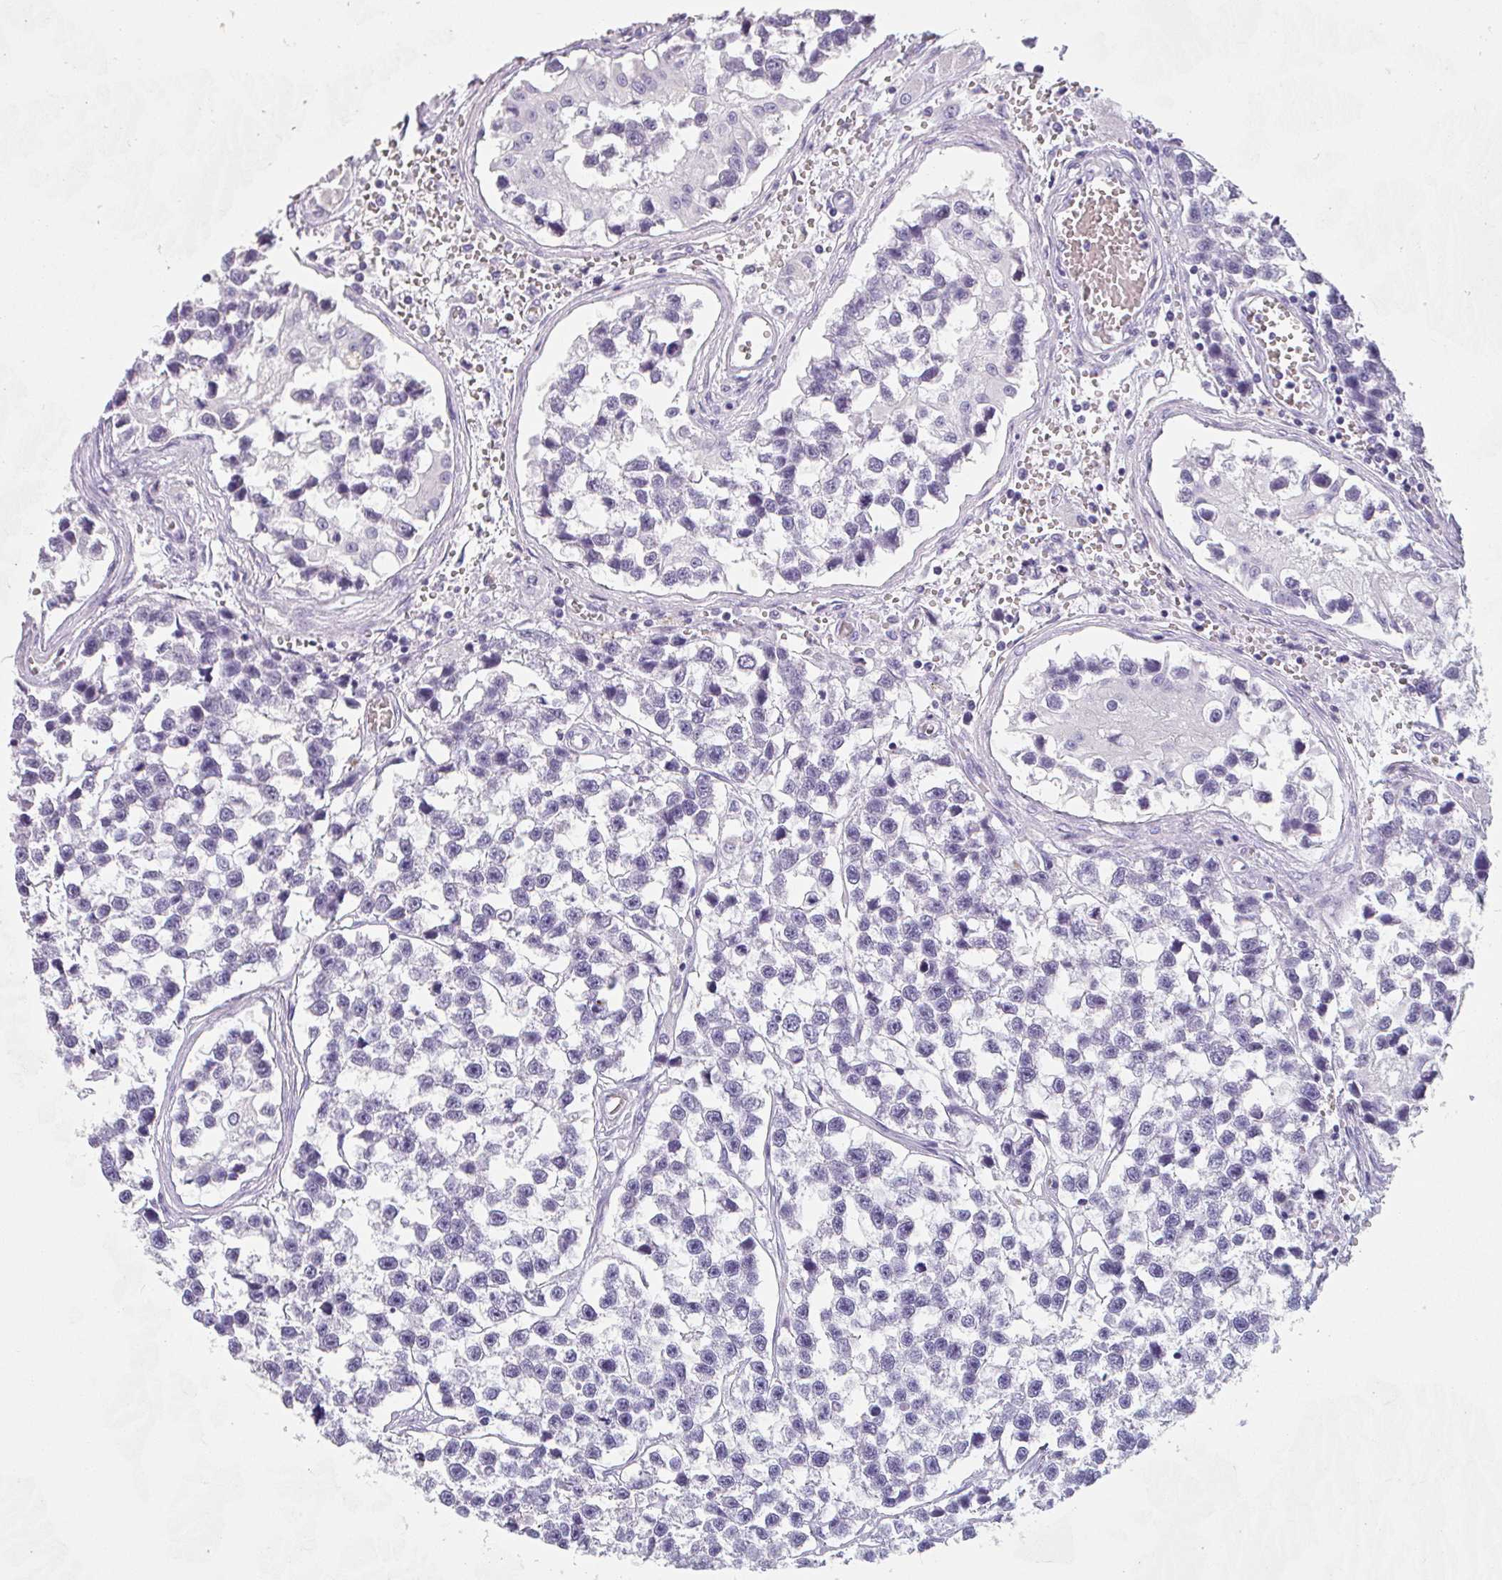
{"staining": {"intensity": "negative", "quantity": "none", "location": "none"}, "tissue": "testis cancer", "cell_type": "Tumor cells", "image_type": "cancer", "snomed": [{"axis": "morphology", "description": "Seminoma, NOS"}, {"axis": "topography", "description": "Testis"}], "caption": "Photomicrograph shows no protein positivity in tumor cells of testis cancer (seminoma) tissue.", "gene": "EMC4", "patient": {"sex": "male", "age": 26}}